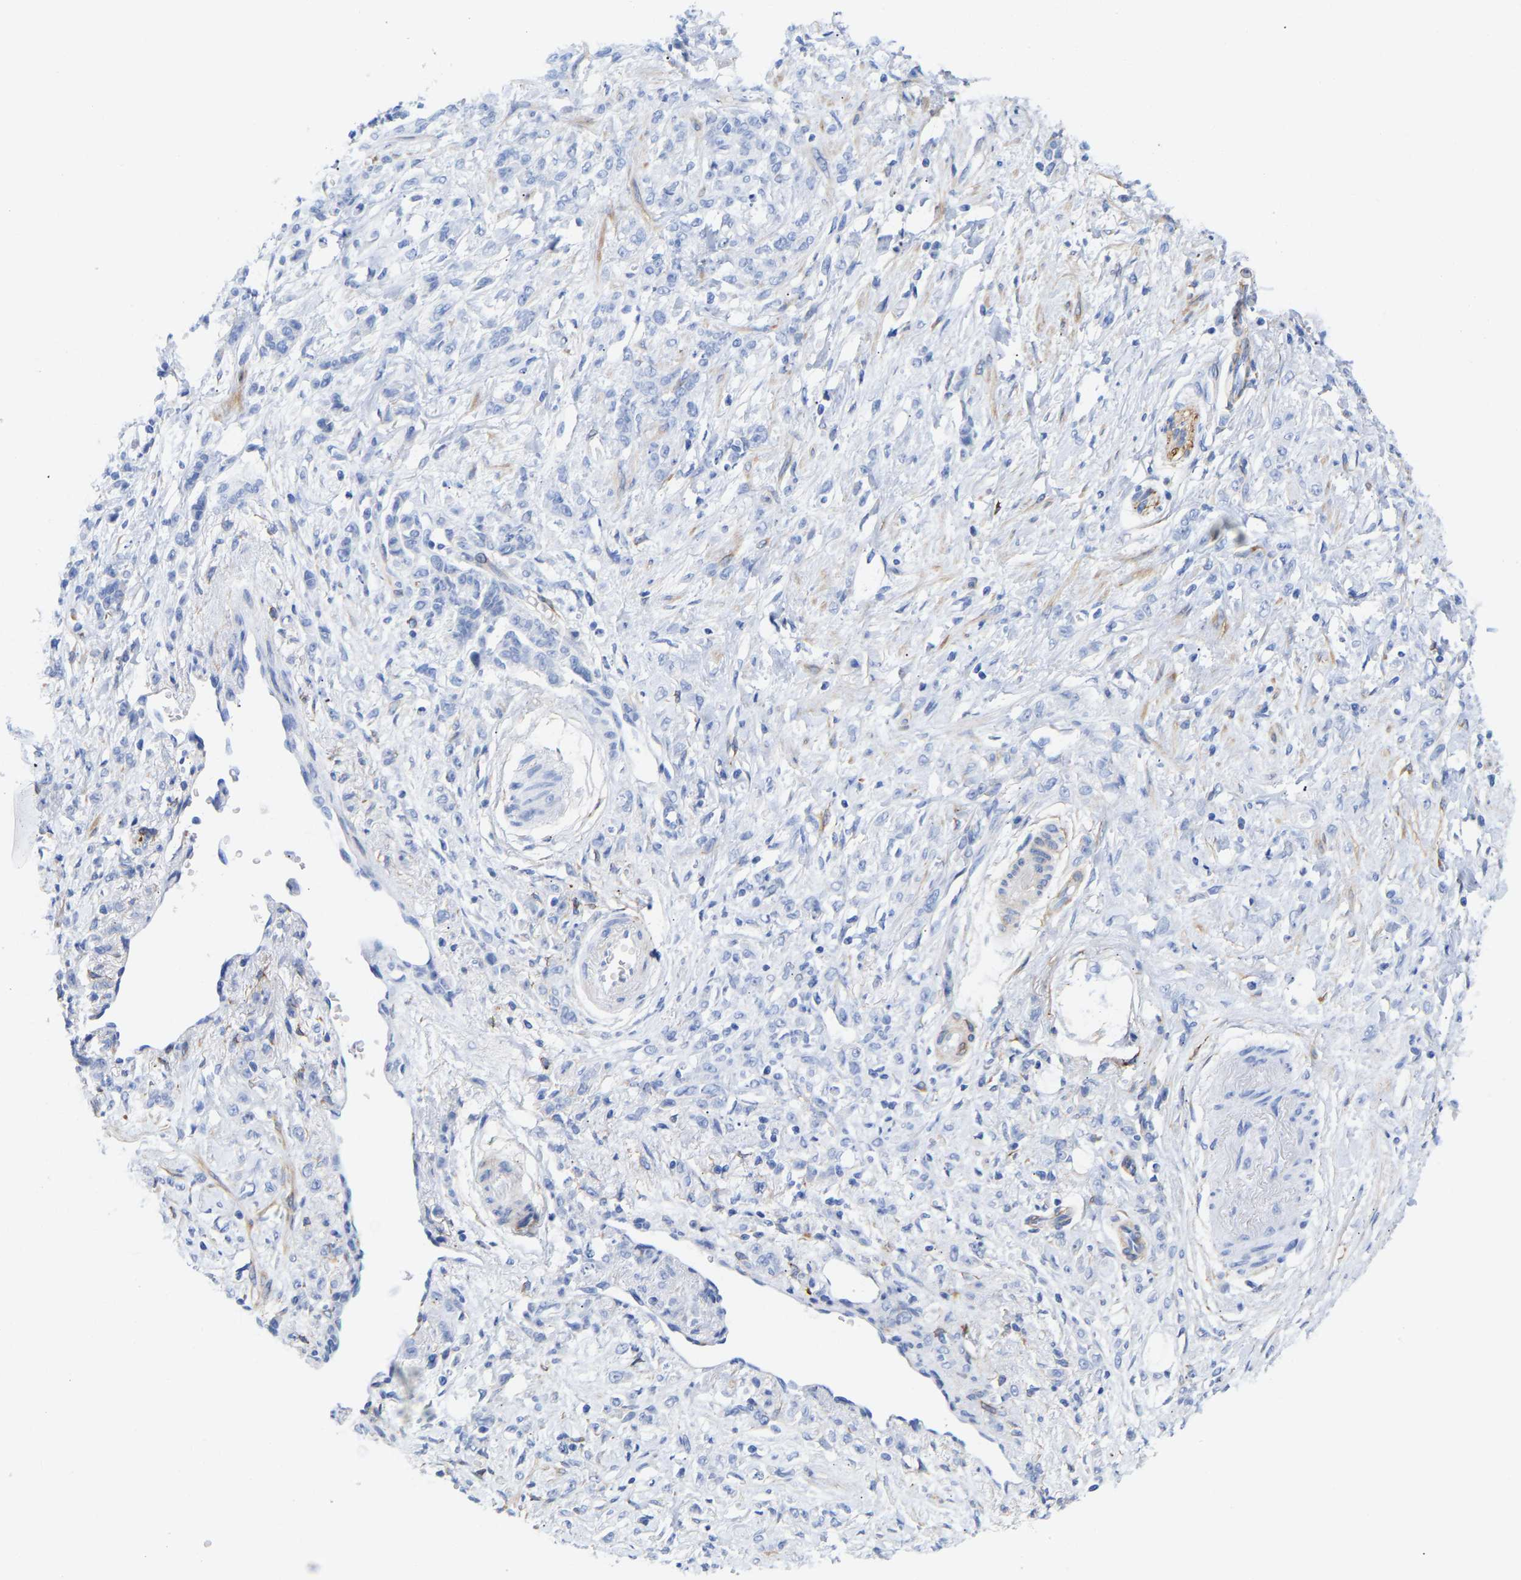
{"staining": {"intensity": "negative", "quantity": "none", "location": "none"}, "tissue": "stomach cancer", "cell_type": "Tumor cells", "image_type": "cancer", "snomed": [{"axis": "morphology", "description": "Normal tissue, NOS"}, {"axis": "morphology", "description": "Adenocarcinoma, NOS"}, {"axis": "topography", "description": "Stomach"}], "caption": "Immunohistochemistry (IHC) of human adenocarcinoma (stomach) exhibits no expression in tumor cells.", "gene": "AMPH", "patient": {"sex": "male", "age": 82}}